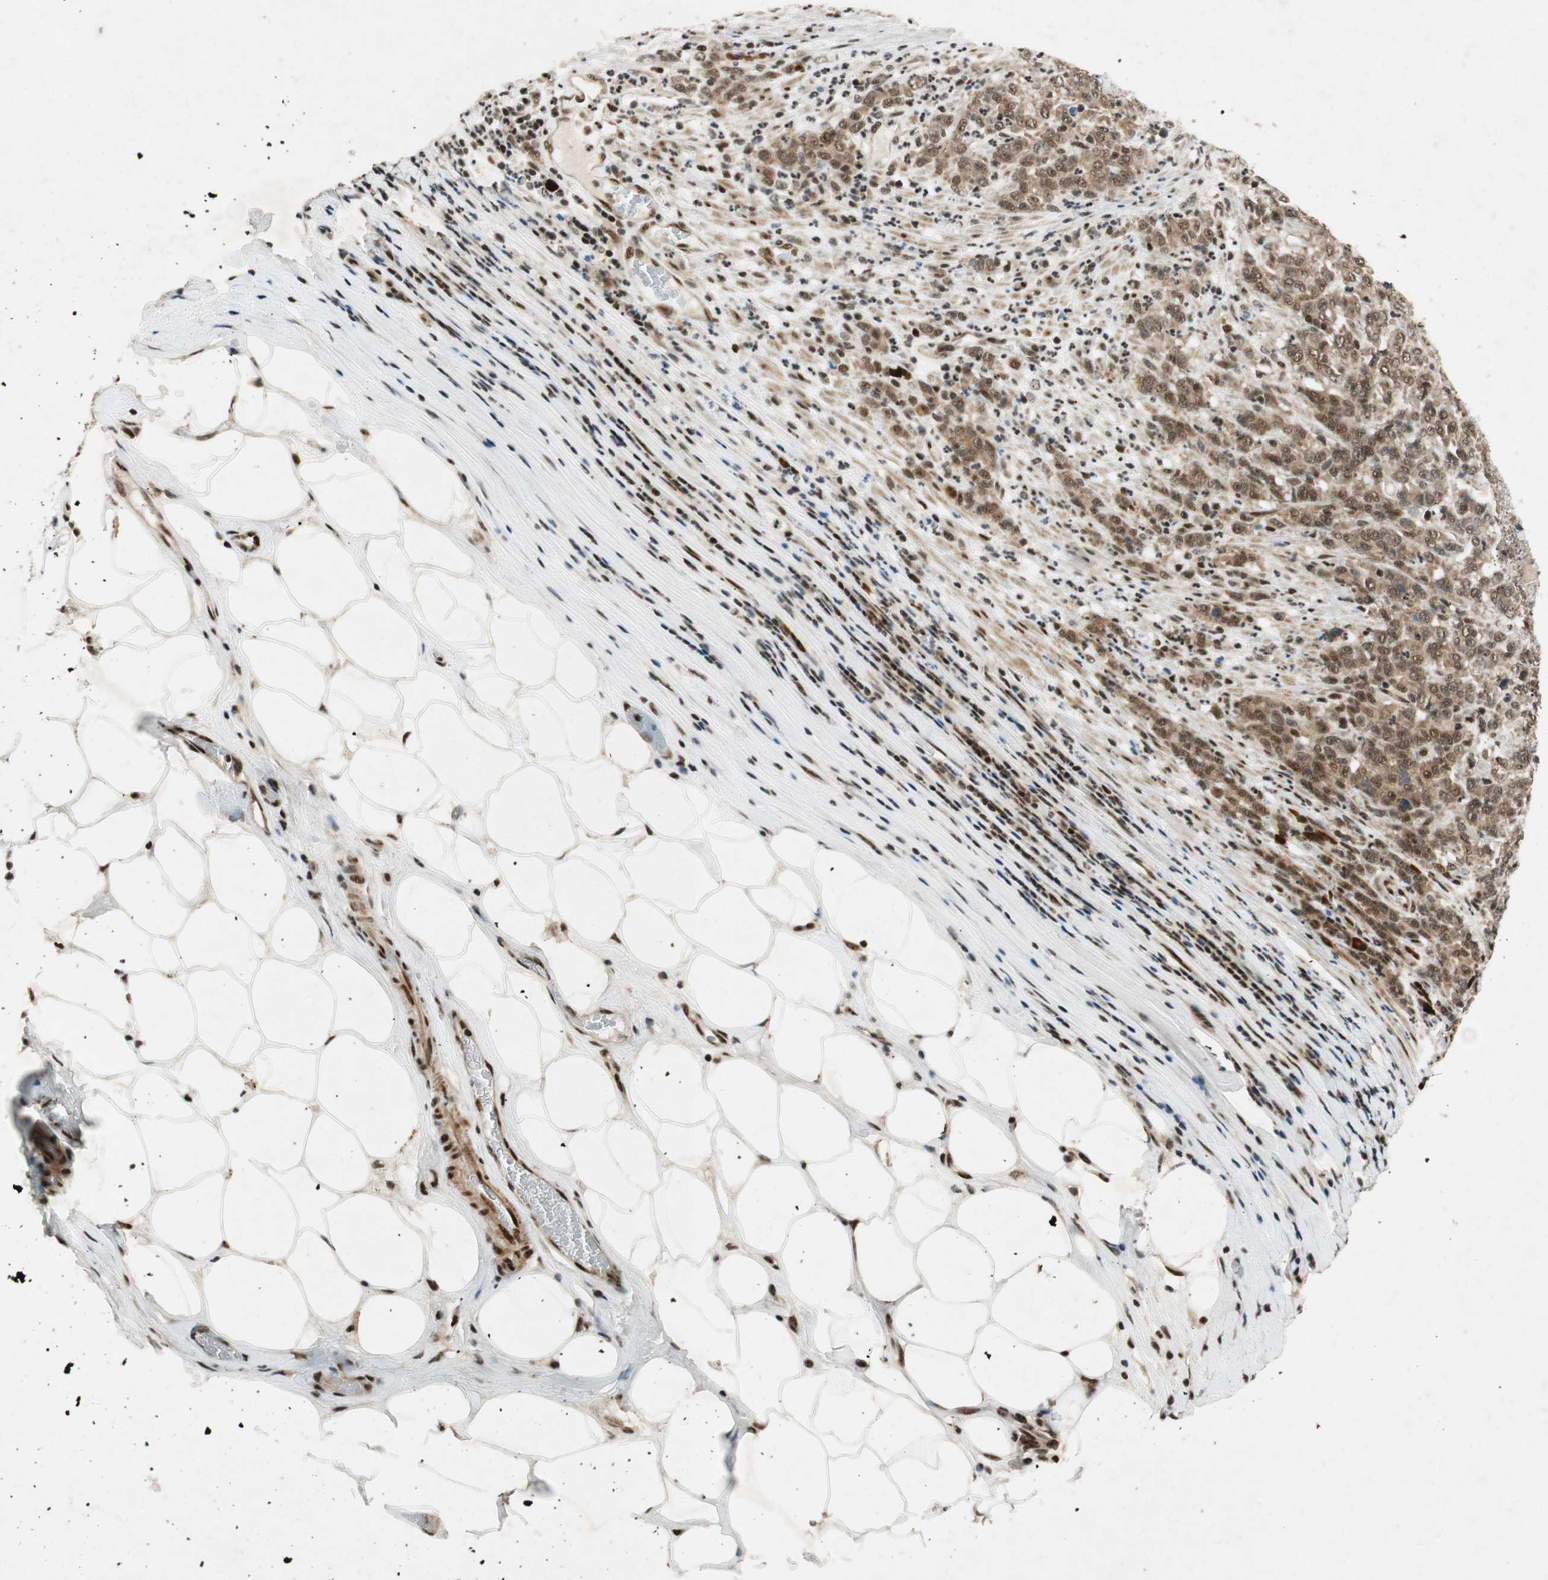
{"staining": {"intensity": "moderate", "quantity": ">75%", "location": "nuclear"}, "tissue": "stomach cancer", "cell_type": "Tumor cells", "image_type": "cancer", "snomed": [{"axis": "morphology", "description": "Adenocarcinoma, NOS"}, {"axis": "topography", "description": "Stomach, lower"}], "caption": "Protein expression analysis of human stomach cancer reveals moderate nuclear staining in approximately >75% of tumor cells.", "gene": "NCBP3", "patient": {"sex": "female", "age": 71}}